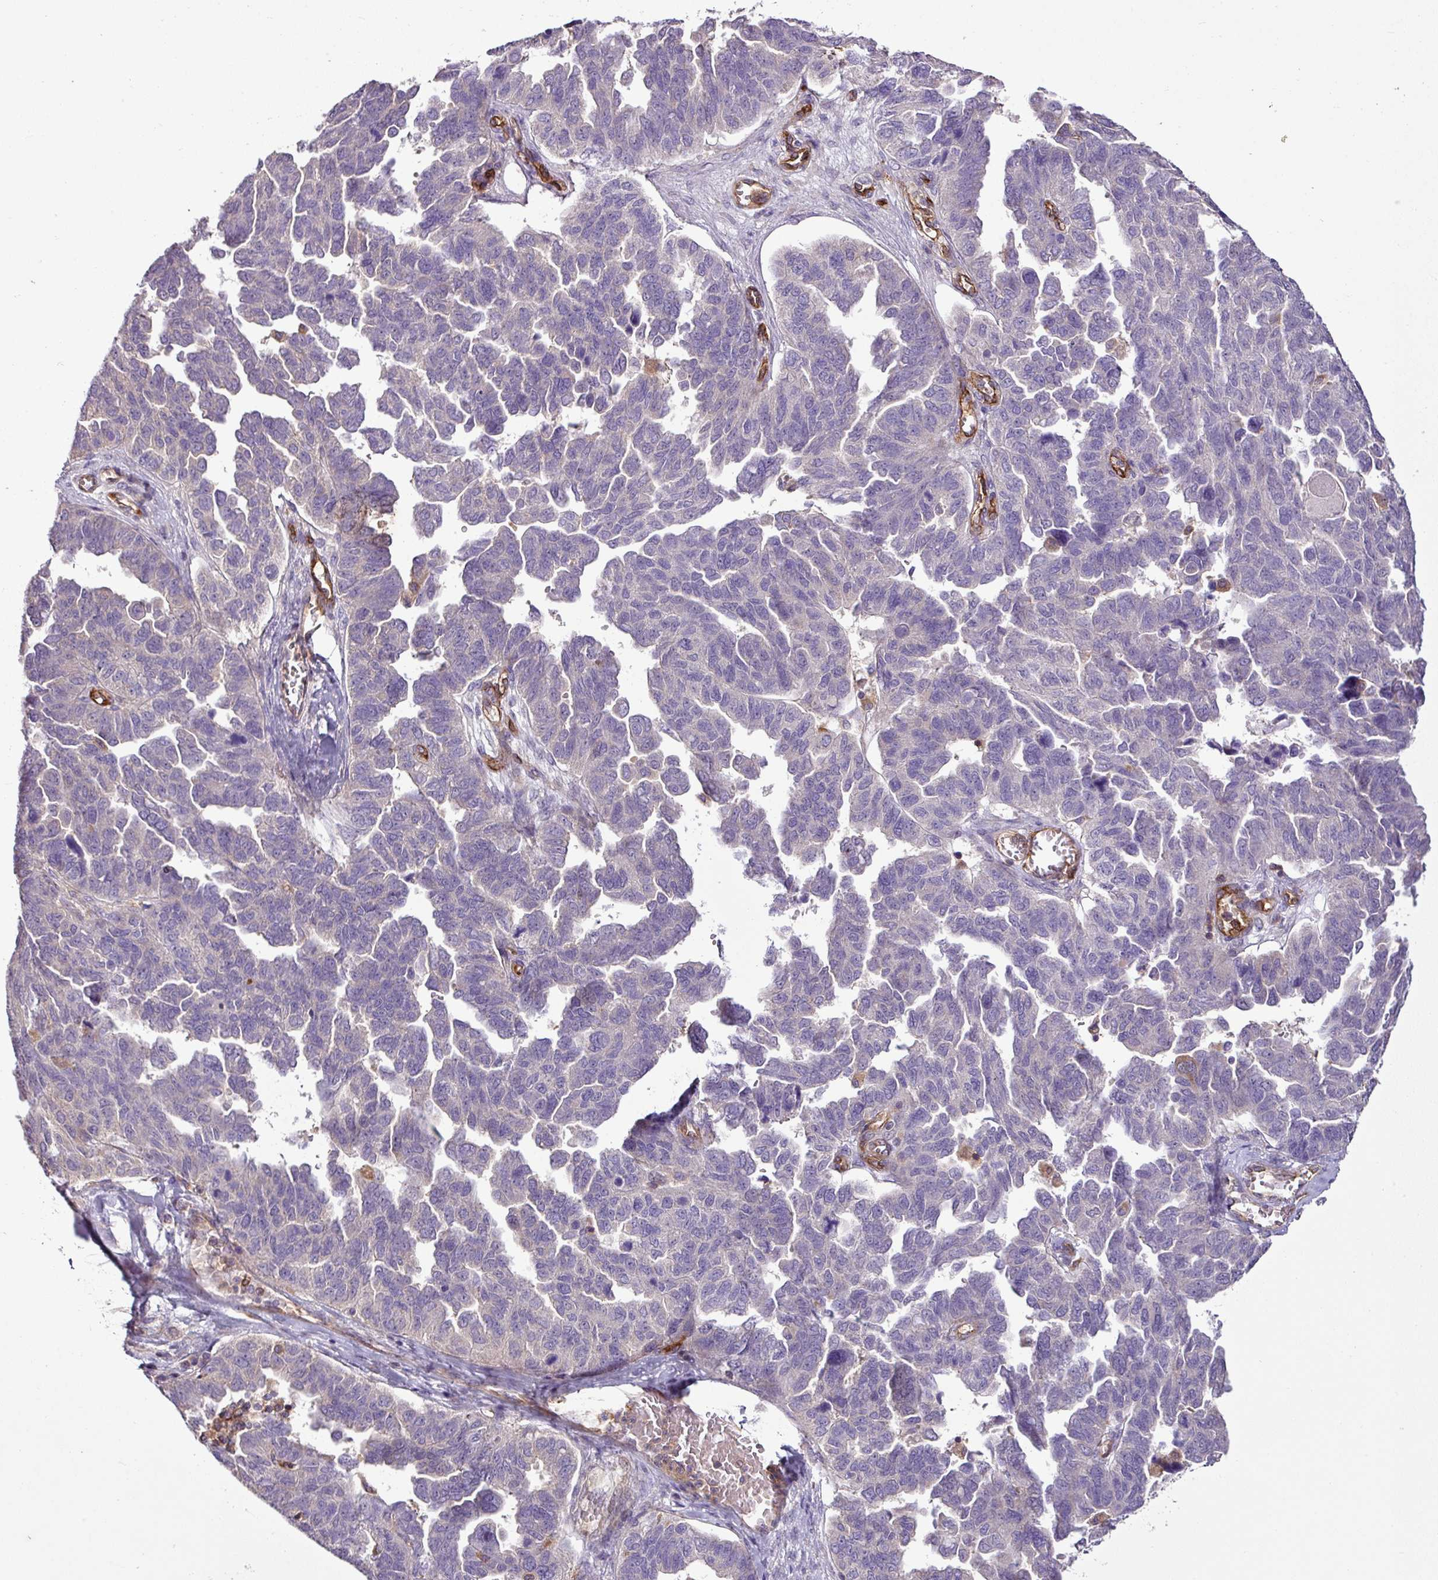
{"staining": {"intensity": "negative", "quantity": "none", "location": "none"}, "tissue": "ovarian cancer", "cell_type": "Tumor cells", "image_type": "cancer", "snomed": [{"axis": "morphology", "description": "Cystadenocarcinoma, serous, NOS"}, {"axis": "topography", "description": "Ovary"}], "caption": "There is no significant expression in tumor cells of serous cystadenocarcinoma (ovarian).", "gene": "ZNF106", "patient": {"sex": "female", "age": 64}}